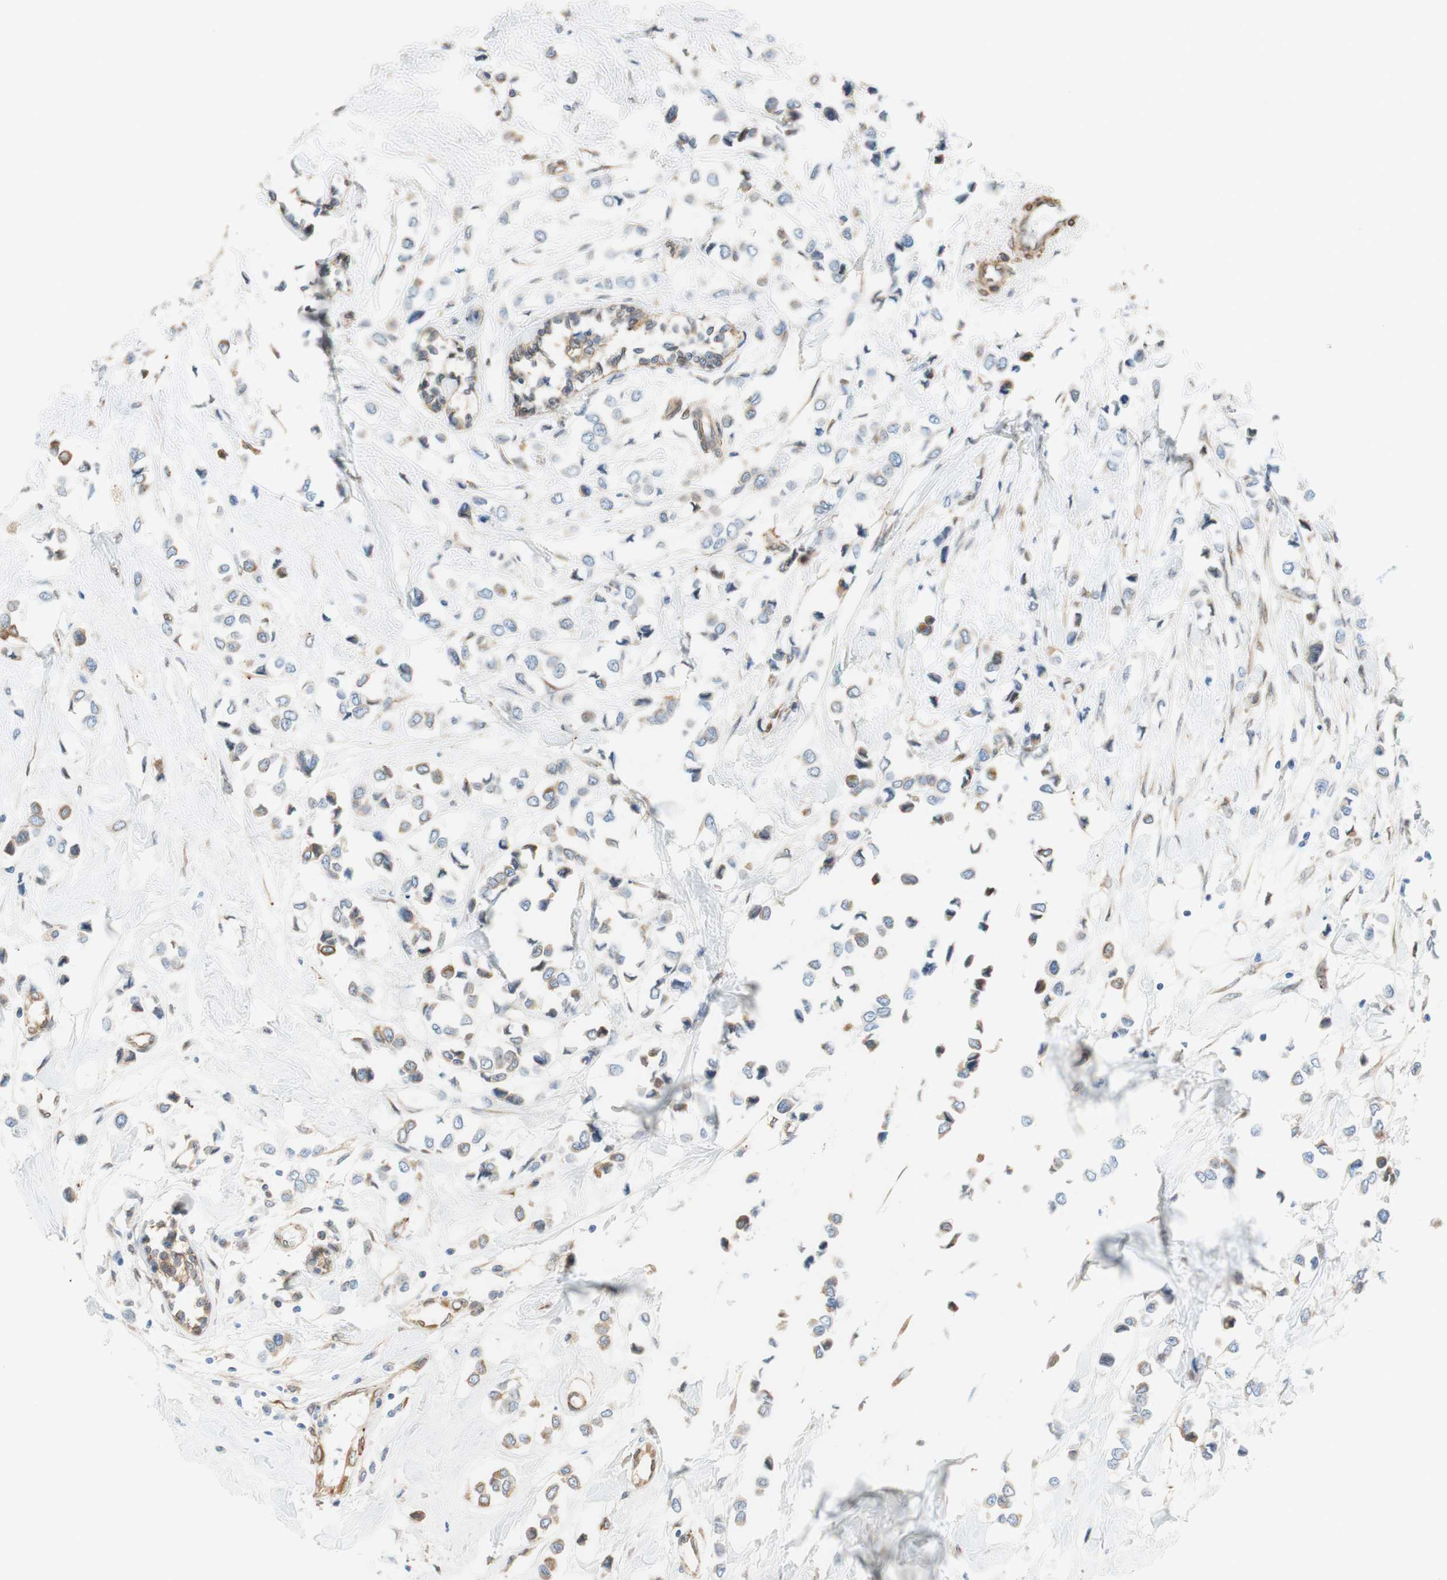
{"staining": {"intensity": "weak", "quantity": "<25%", "location": "cytoplasmic/membranous"}, "tissue": "breast cancer", "cell_type": "Tumor cells", "image_type": "cancer", "snomed": [{"axis": "morphology", "description": "Lobular carcinoma"}, {"axis": "topography", "description": "Breast"}], "caption": "IHC photomicrograph of breast cancer stained for a protein (brown), which shows no expression in tumor cells.", "gene": "ENDOD1", "patient": {"sex": "female", "age": 51}}